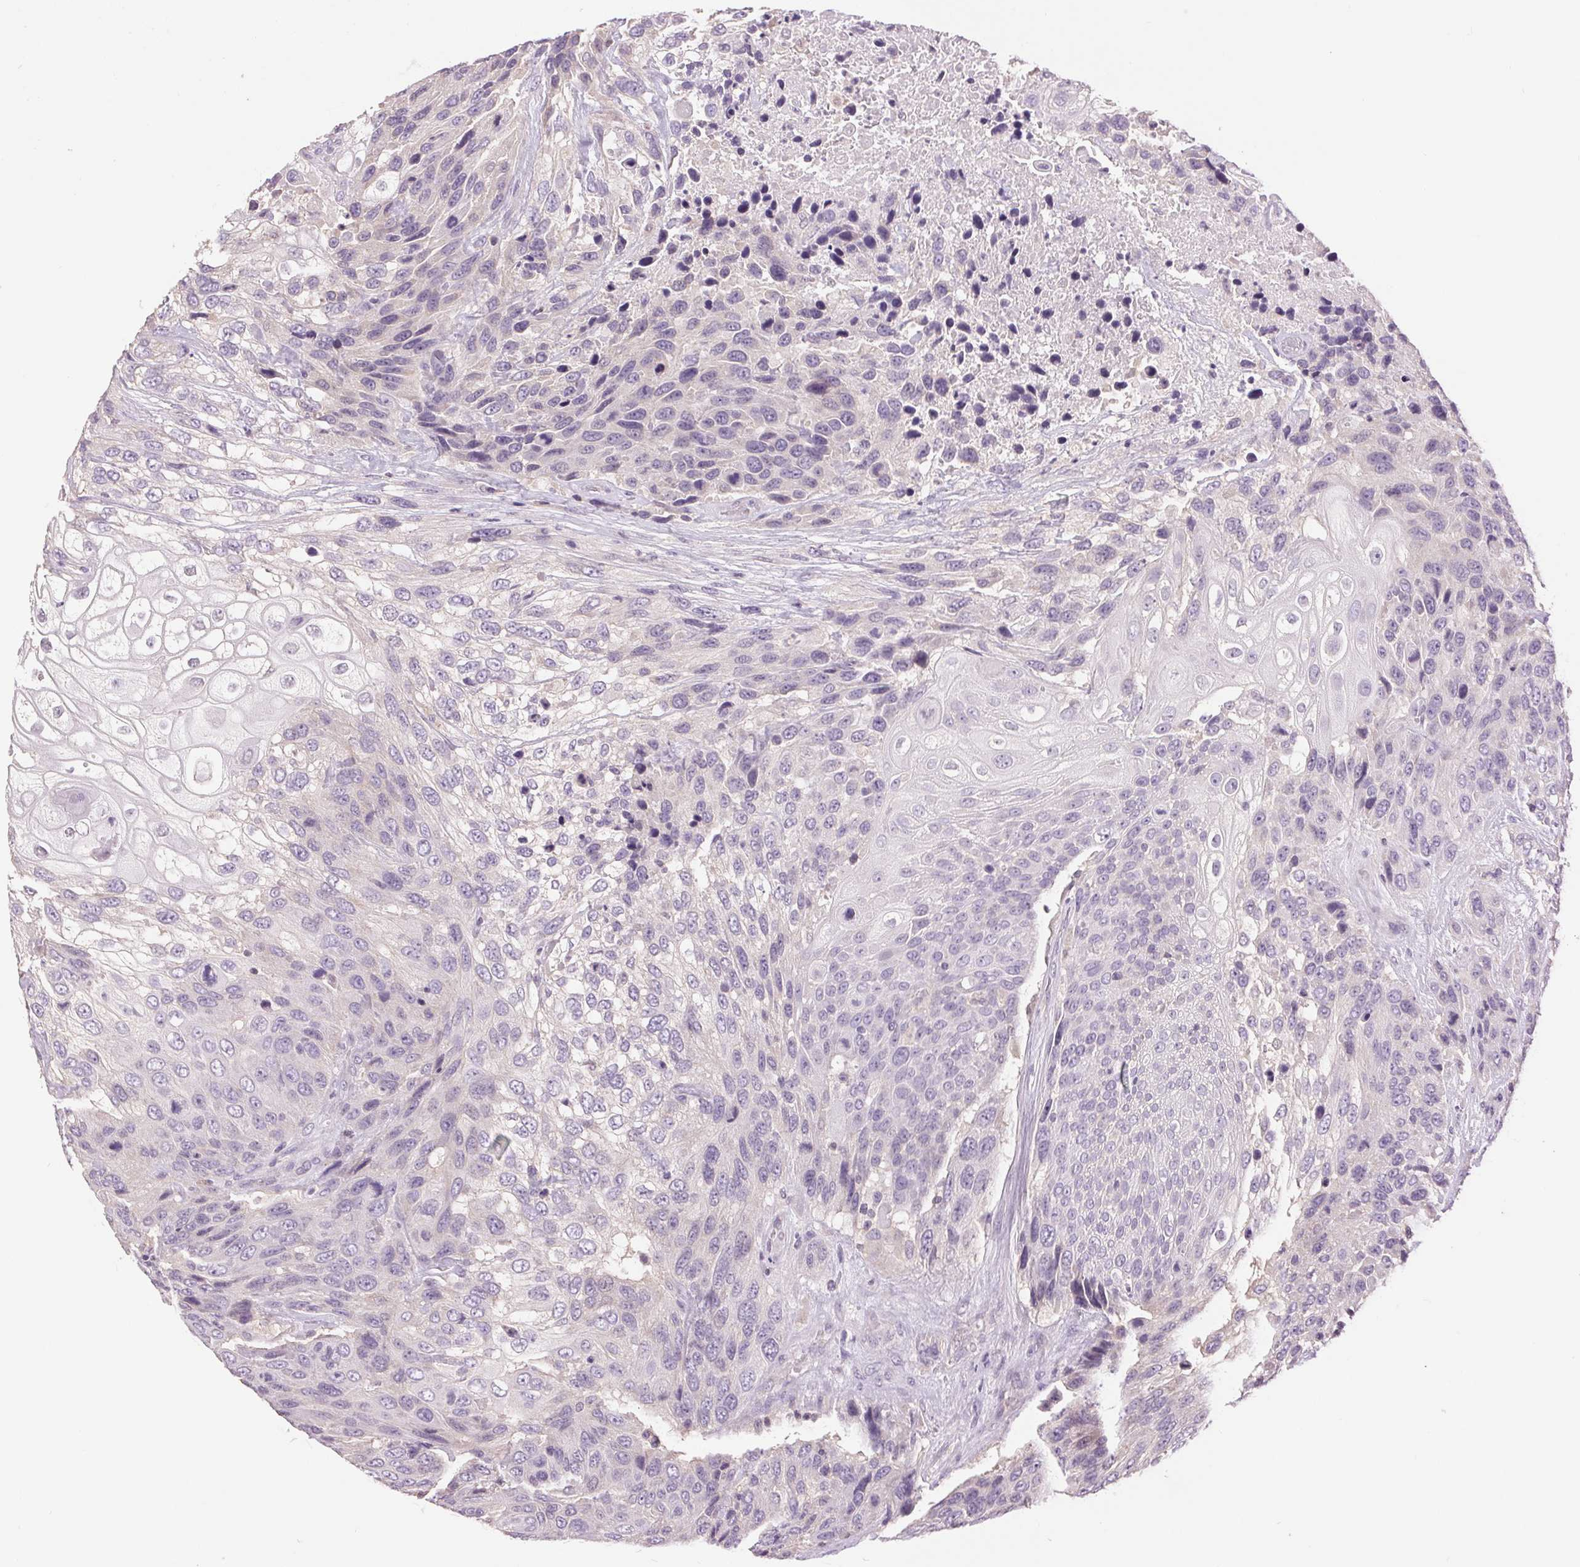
{"staining": {"intensity": "negative", "quantity": "none", "location": "none"}, "tissue": "urothelial cancer", "cell_type": "Tumor cells", "image_type": "cancer", "snomed": [{"axis": "morphology", "description": "Urothelial carcinoma, High grade"}, {"axis": "topography", "description": "Urinary bladder"}], "caption": "An IHC histopathology image of urothelial cancer is shown. There is no staining in tumor cells of urothelial cancer.", "gene": "FXYD4", "patient": {"sex": "female", "age": 70}}